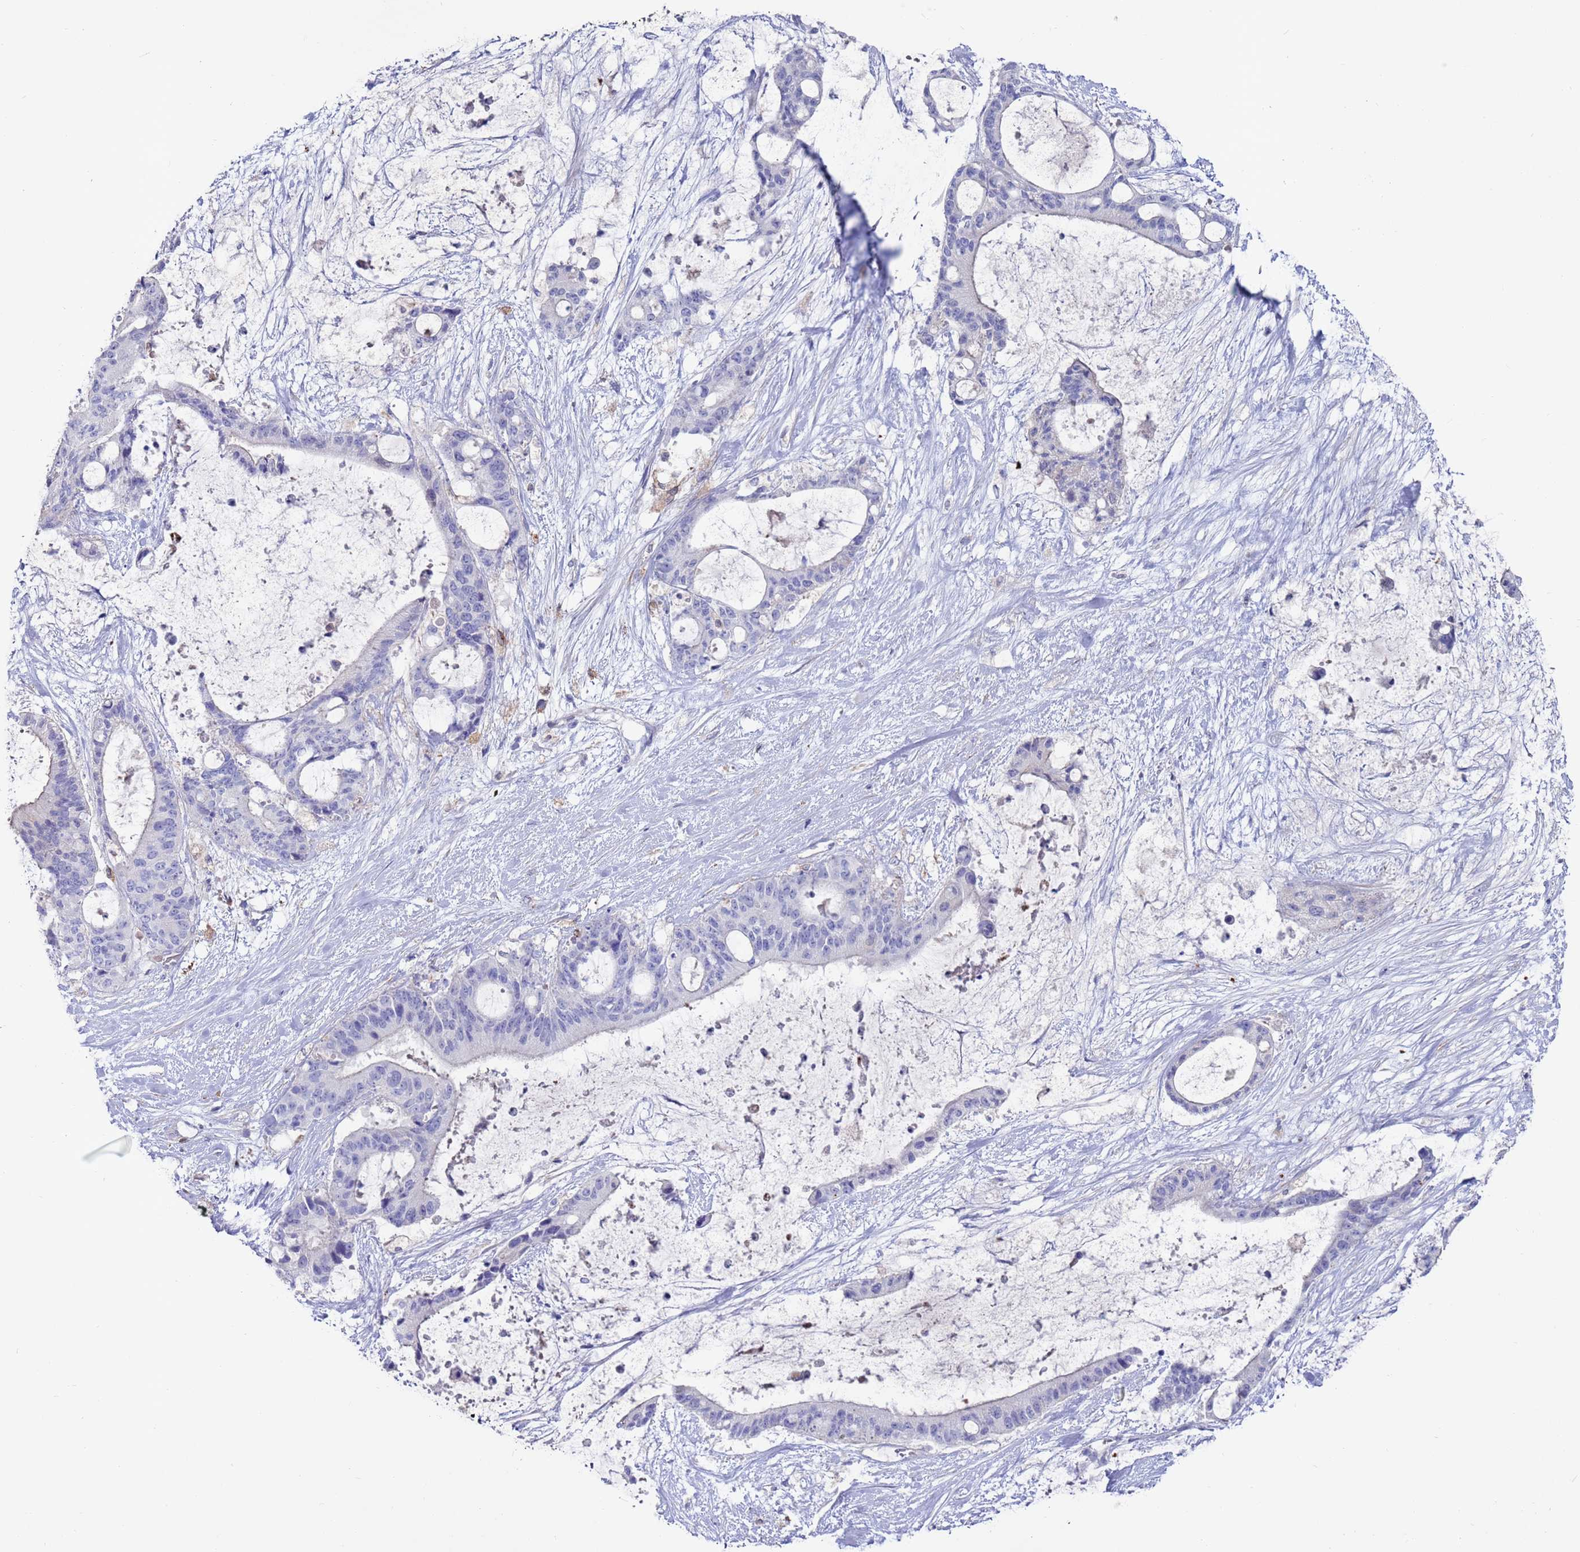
{"staining": {"intensity": "negative", "quantity": "none", "location": "none"}, "tissue": "liver cancer", "cell_type": "Tumor cells", "image_type": "cancer", "snomed": [{"axis": "morphology", "description": "Normal tissue, NOS"}, {"axis": "morphology", "description": "Cholangiocarcinoma"}, {"axis": "topography", "description": "Liver"}, {"axis": "topography", "description": "Peripheral nerve tissue"}], "caption": "This is a photomicrograph of IHC staining of cholangiocarcinoma (liver), which shows no staining in tumor cells.", "gene": "GREB1L", "patient": {"sex": "female", "age": 73}}